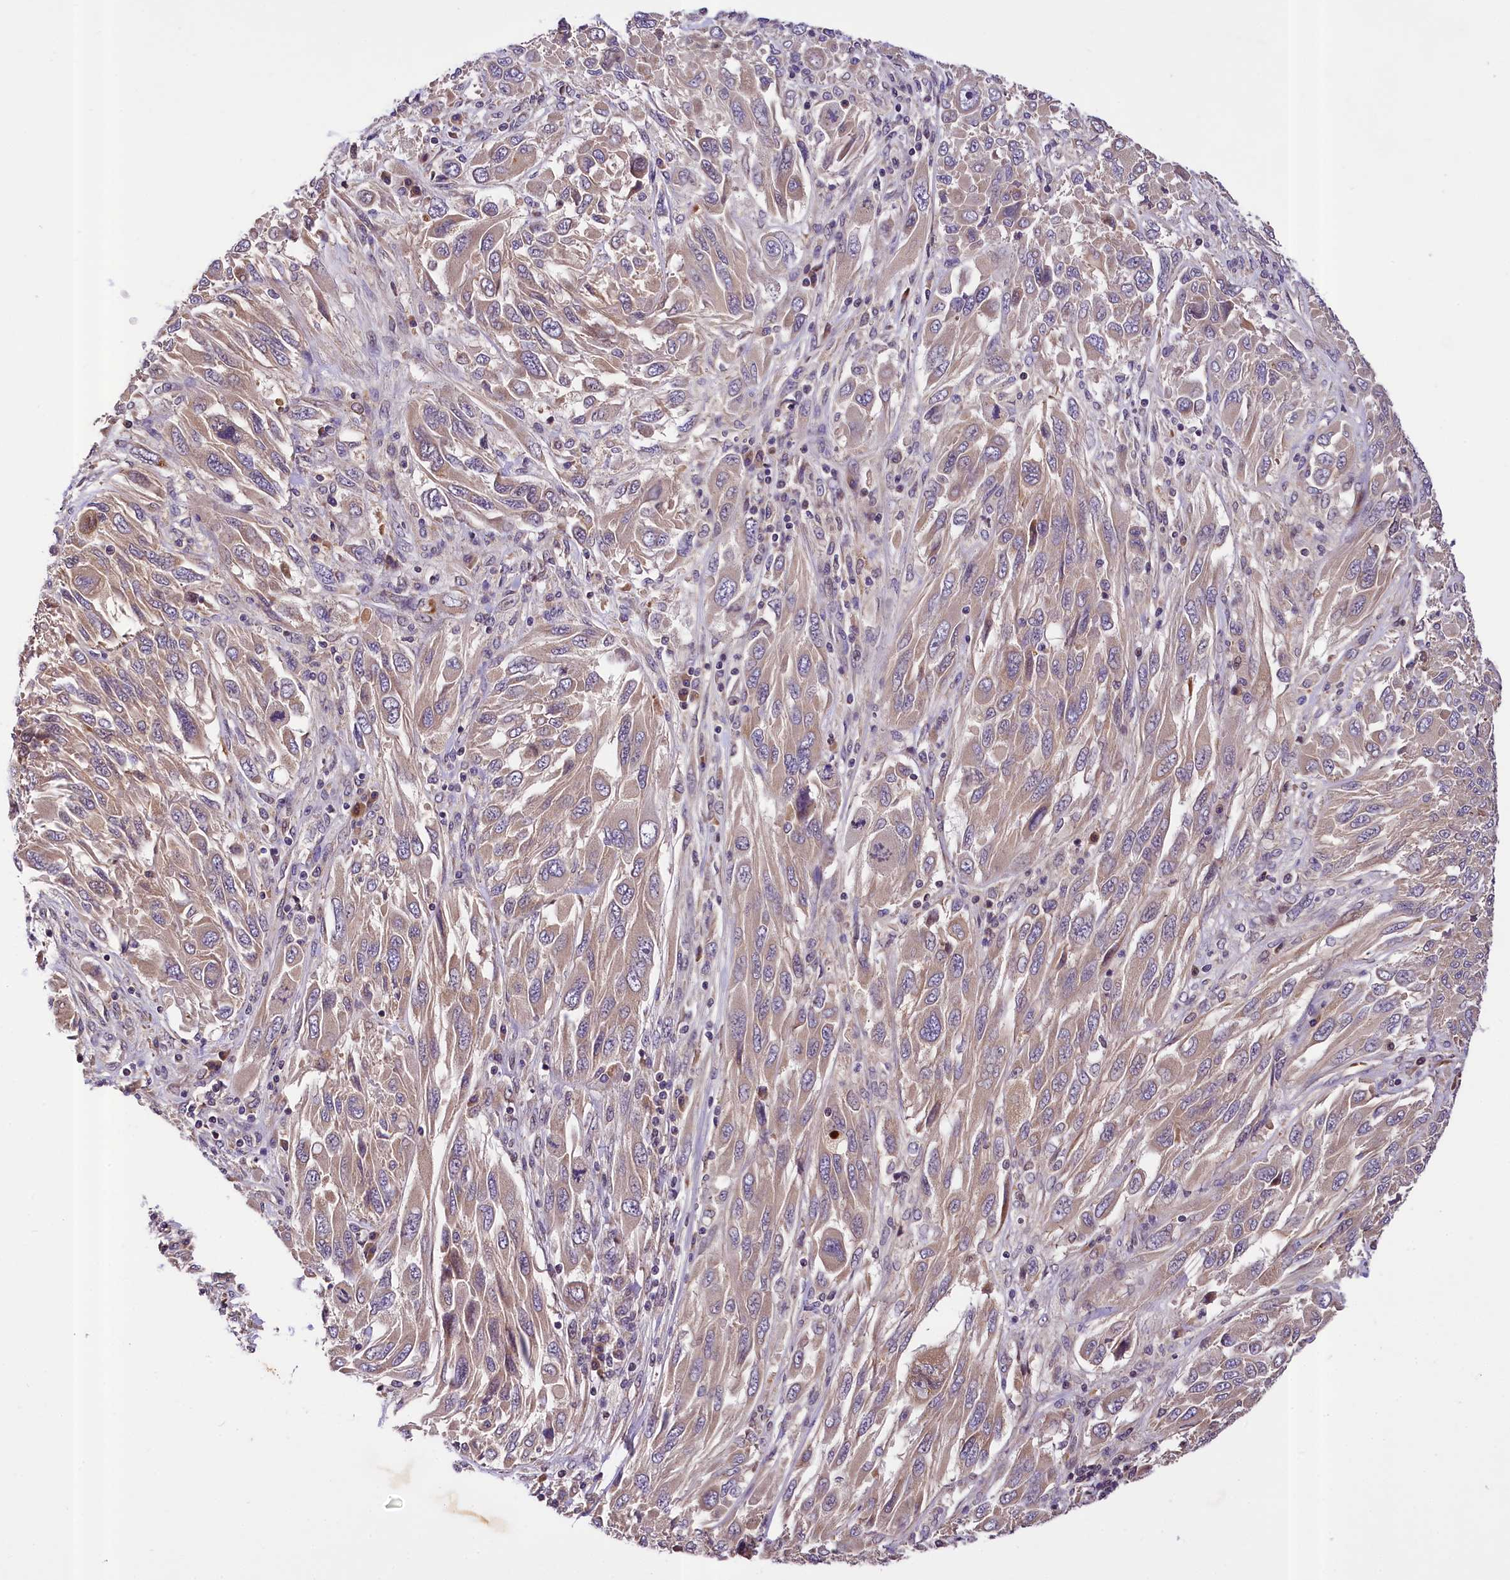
{"staining": {"intensity": "moderate", "quantity": ">75%", "location": "cytoplasmic/membranous"}, "tissue": "melanoma", "cell_type": "Tumor cells", "image_type": "cancer", "snomed": [{"axis": "morphology", "description": "Malignant melanoma, NOS"}, {"axis": "topography", "description": "Skin"}], "caption": "Protein expression analysis of human melanoma reveals moderate cytoplasmic/membranous positivity in about >75% of tumor cells. The staining was performed using DAB, with brown indicating positive protein expression. Nuclei are stained blue with hematoxylin.", "gene": "SUPV3L1", "patient": {"sex": "female", "age": 91}}